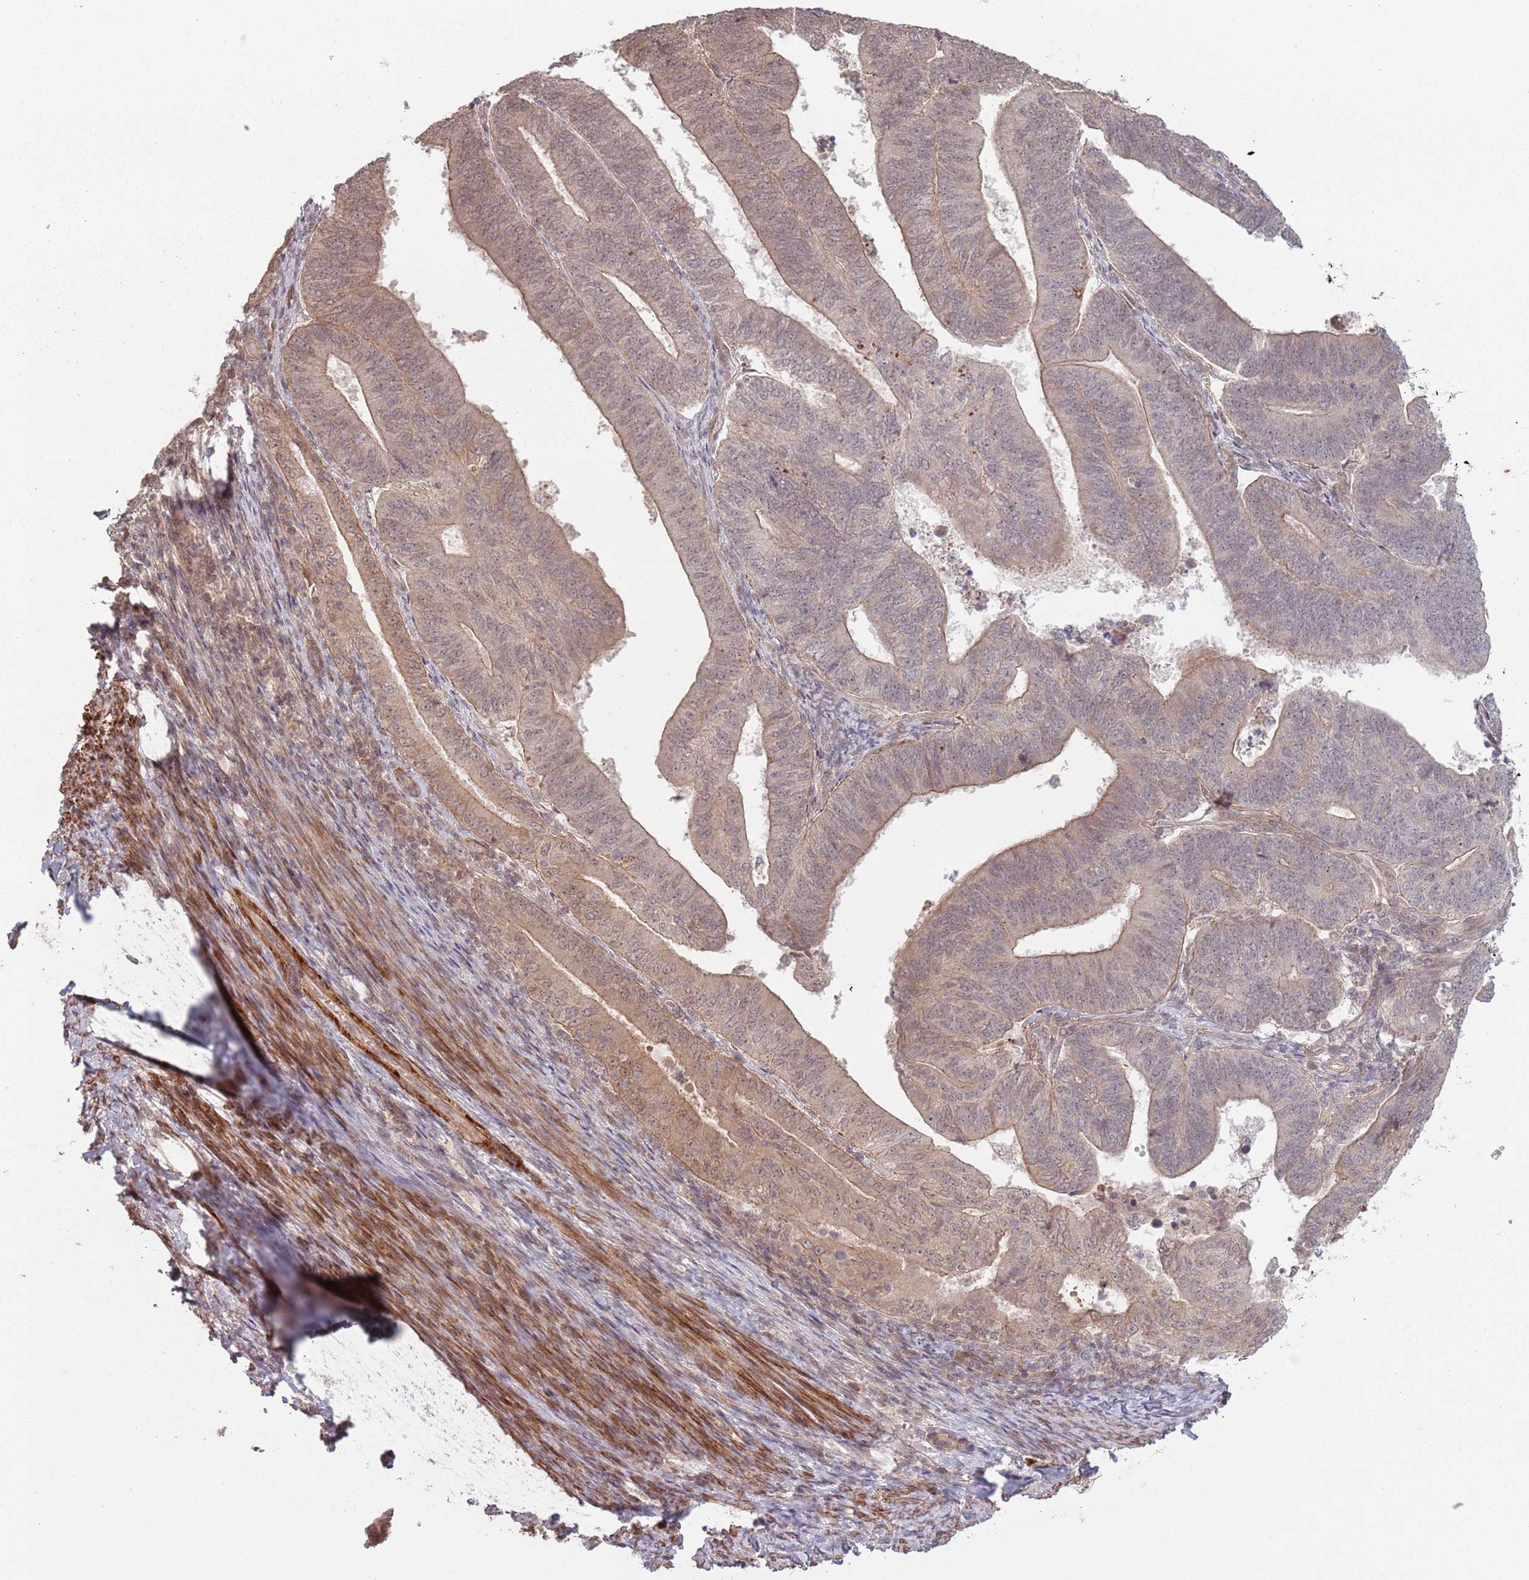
{"staining": {"intensity": "weak", "quantity": "25%-75%", "location": "cytoplasmic/membranous"}, "tissue": "endometrial cancer", "cell_type": "Tumor cells", "image_type": "cancer", "snomed": [{"axis": "morphology", "description": "Adenocarcinoma, NOS"}, {"axis": "topography", "description": "Endometrium"}], "caption": "Protein staining of endometrial adenocarcinoma tissue displays weak cytoplasmic/membranous expression in about 25%-75% of tumor cells.", "gene": "CCDC154", "patient": {"sex": "female", "age": 70}}